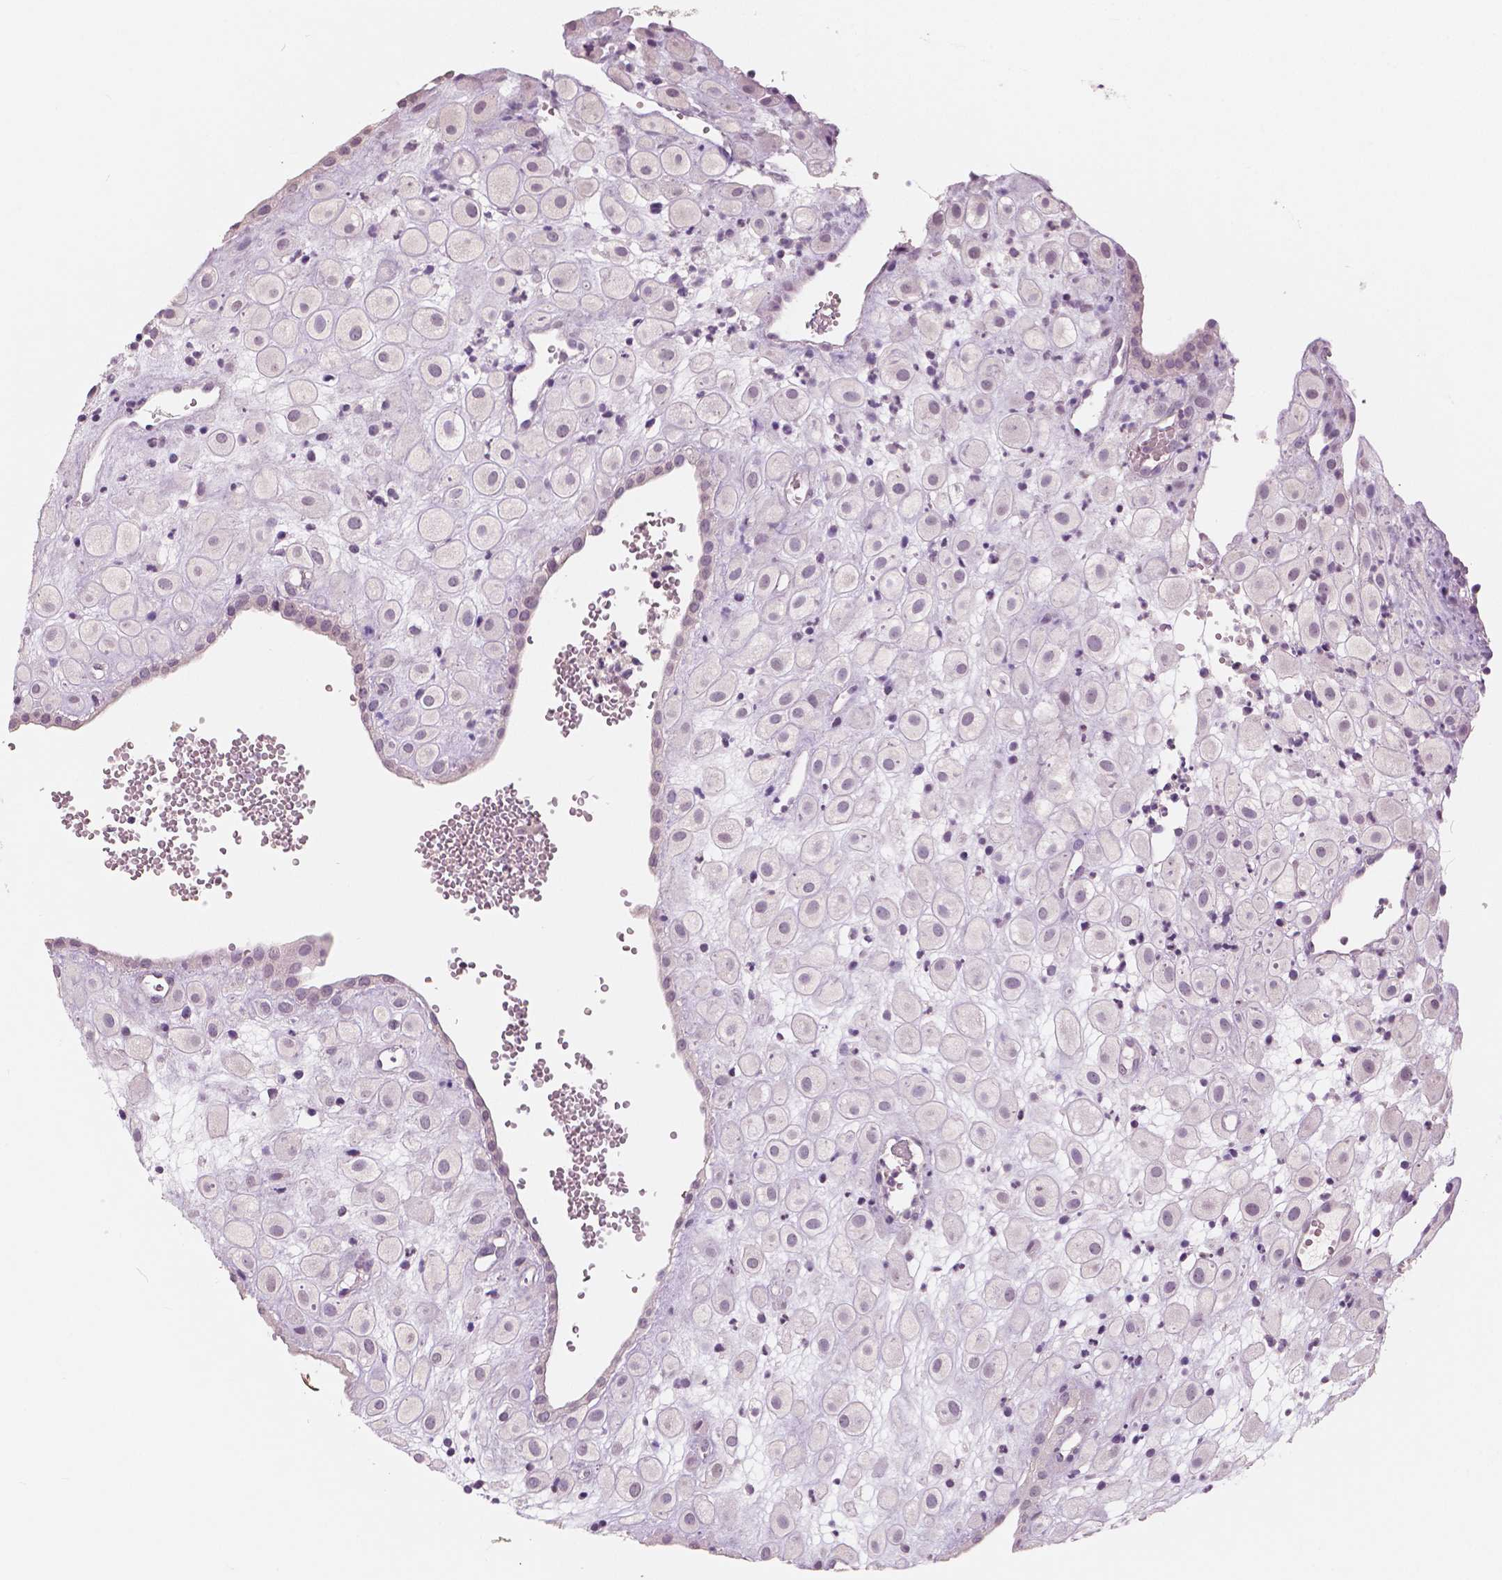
{"staining": {"intensity": "negative", "quantity": "none", "location": "none"}, "tissue": "placenta", "cell_type": "Decidual cells", "image_type": "normal", "snomed": [{"axis": "morphology", "description": "Normal tissue, NOS"}, {"axis": "topography", "description": "Placenta"}], "caption": "The IHC photomicrograph has no significant positivity in decidual cells of placenta. The staining was performed using DAB (3,3'-diaminobenzidine) to visualize the protein expression in brown, while the nuclei were stained in blue with hematoxylin (Magnification: 20x).", "gene": "RNASE7", "patient": {"sex": "female", "age": 24}}